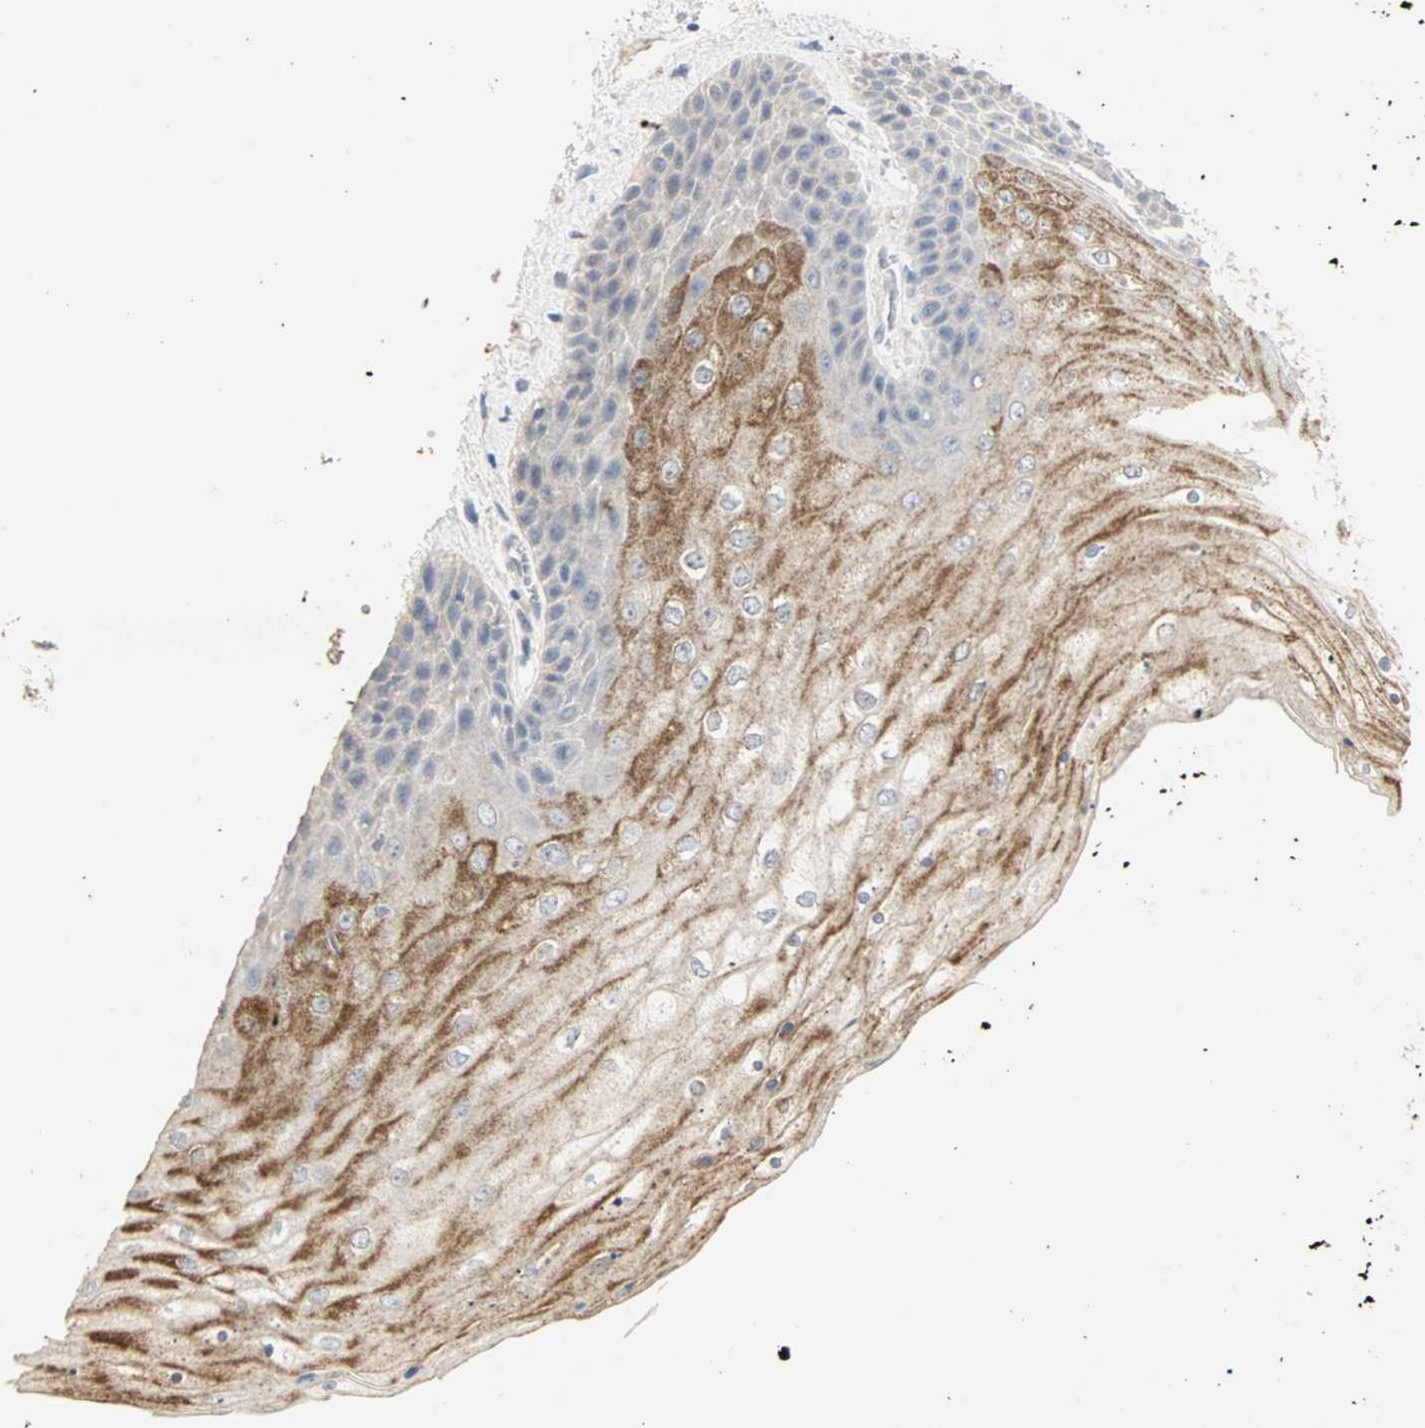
{"staining": {"intensity": "moderate", "quantity": "25%-75%", "location": "cytoplasmic/membranous"}, "tissue": "skin", "cell_type": "Epidermal cells", "image_type": "normal", "snomed": [{"axis": "morphology", "description": "Normal tissue, NOS"}, {"axis": "topography", "description": "Anal"}], "caption": "A medium amount of moderate cytoplasmic/membranous positivity is present in approximately 25%-75% of epidermal cells in unremarkable skin.", "gene": "CEACAM6", "patient": {"sex": "female", "age": 46}}